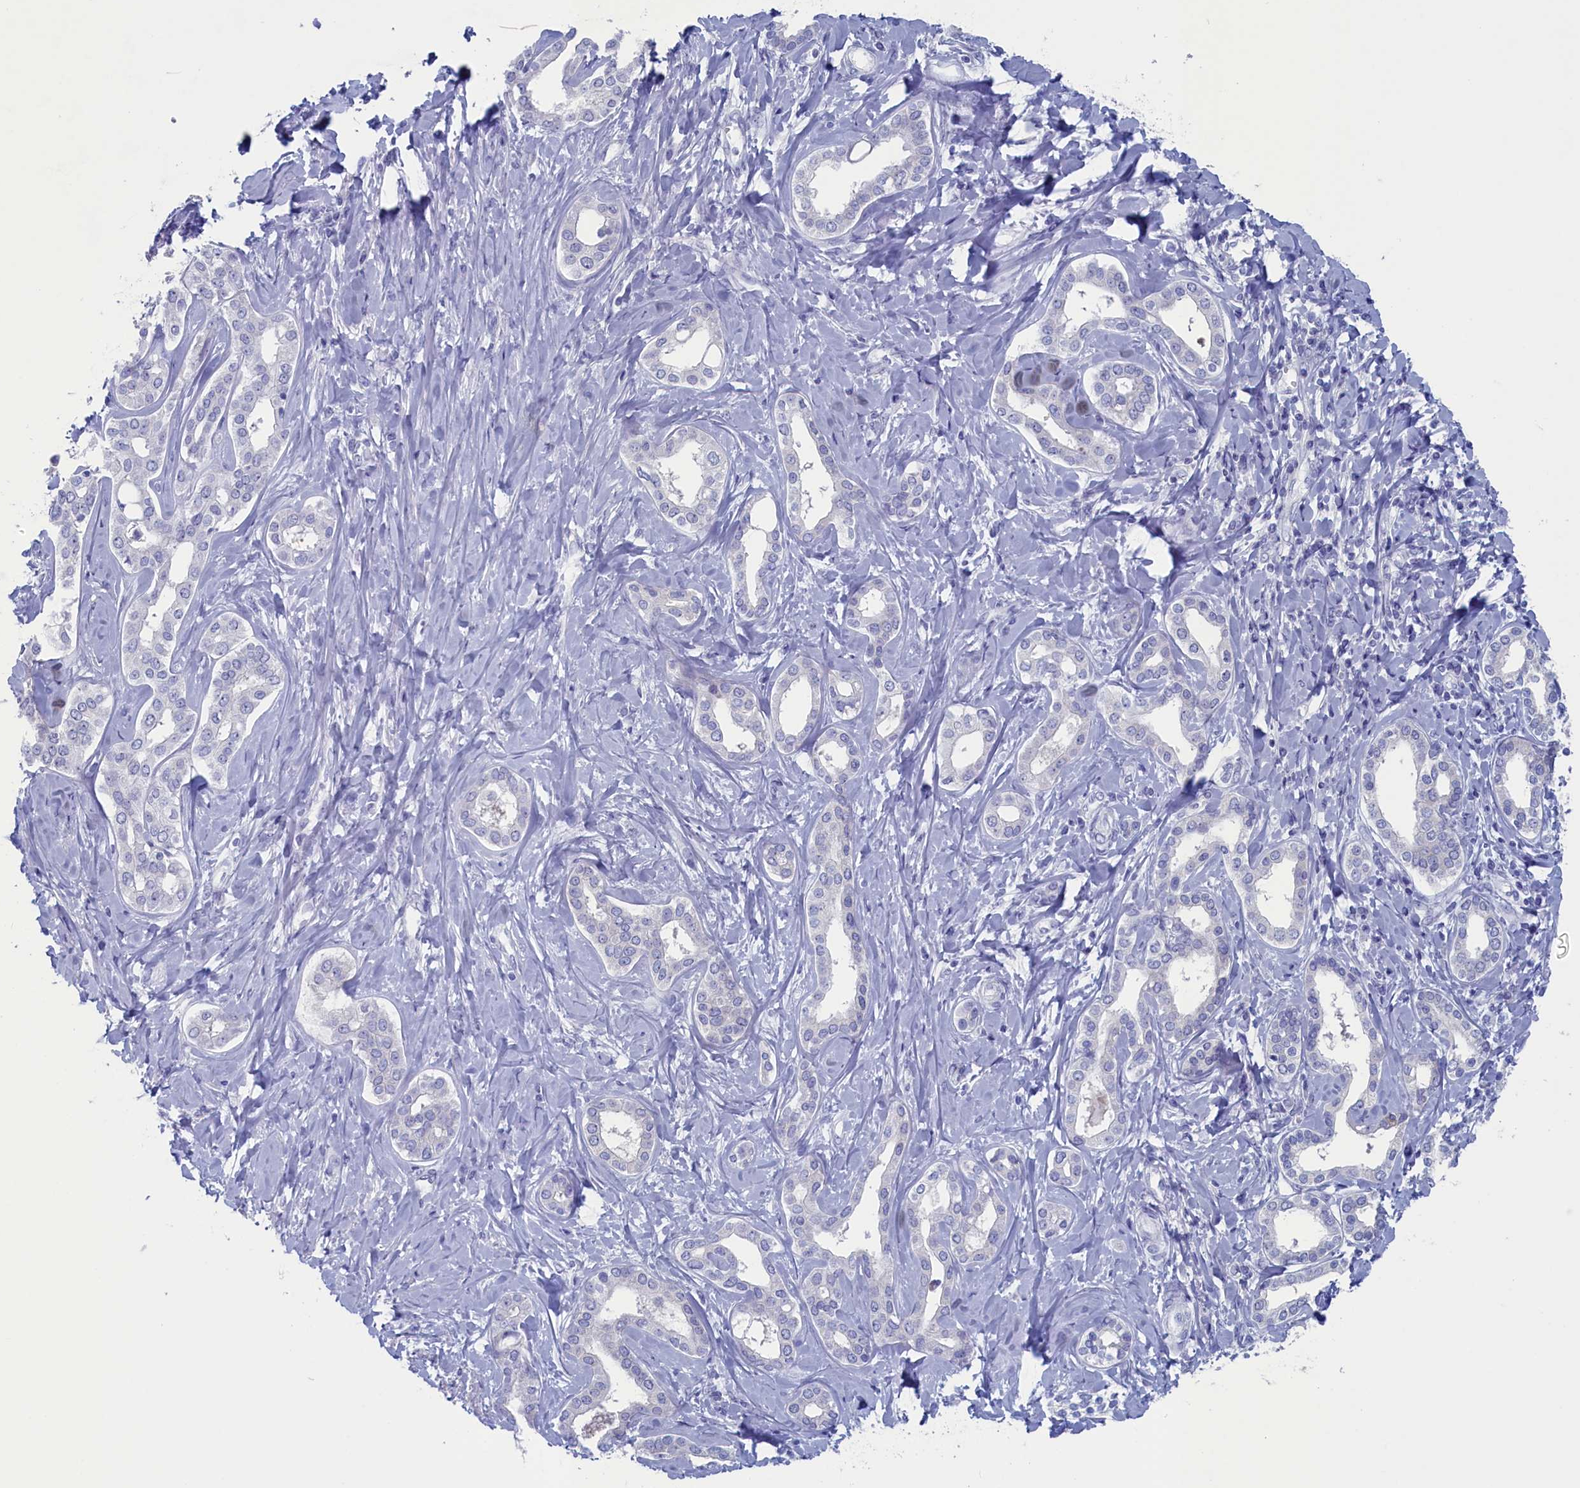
{"staining": {"intensity": "negative", "quantity": "none", "location": "none"}, "tissue": "liver cancer", "cell_type": "Tumor cells", "image_type": "cancer", "snomed": [{"axis": "morphology", "description": "Cholangiocarcinoma"}, {"axis": "topography", "description": "Liver"}], "caption": "This is an IHC histopathology image of cholangiocarcinoma (liver). There is no staining in tumor cells.", "gene": "WDR76", "patient": {"sex": "female", "age": 77}}